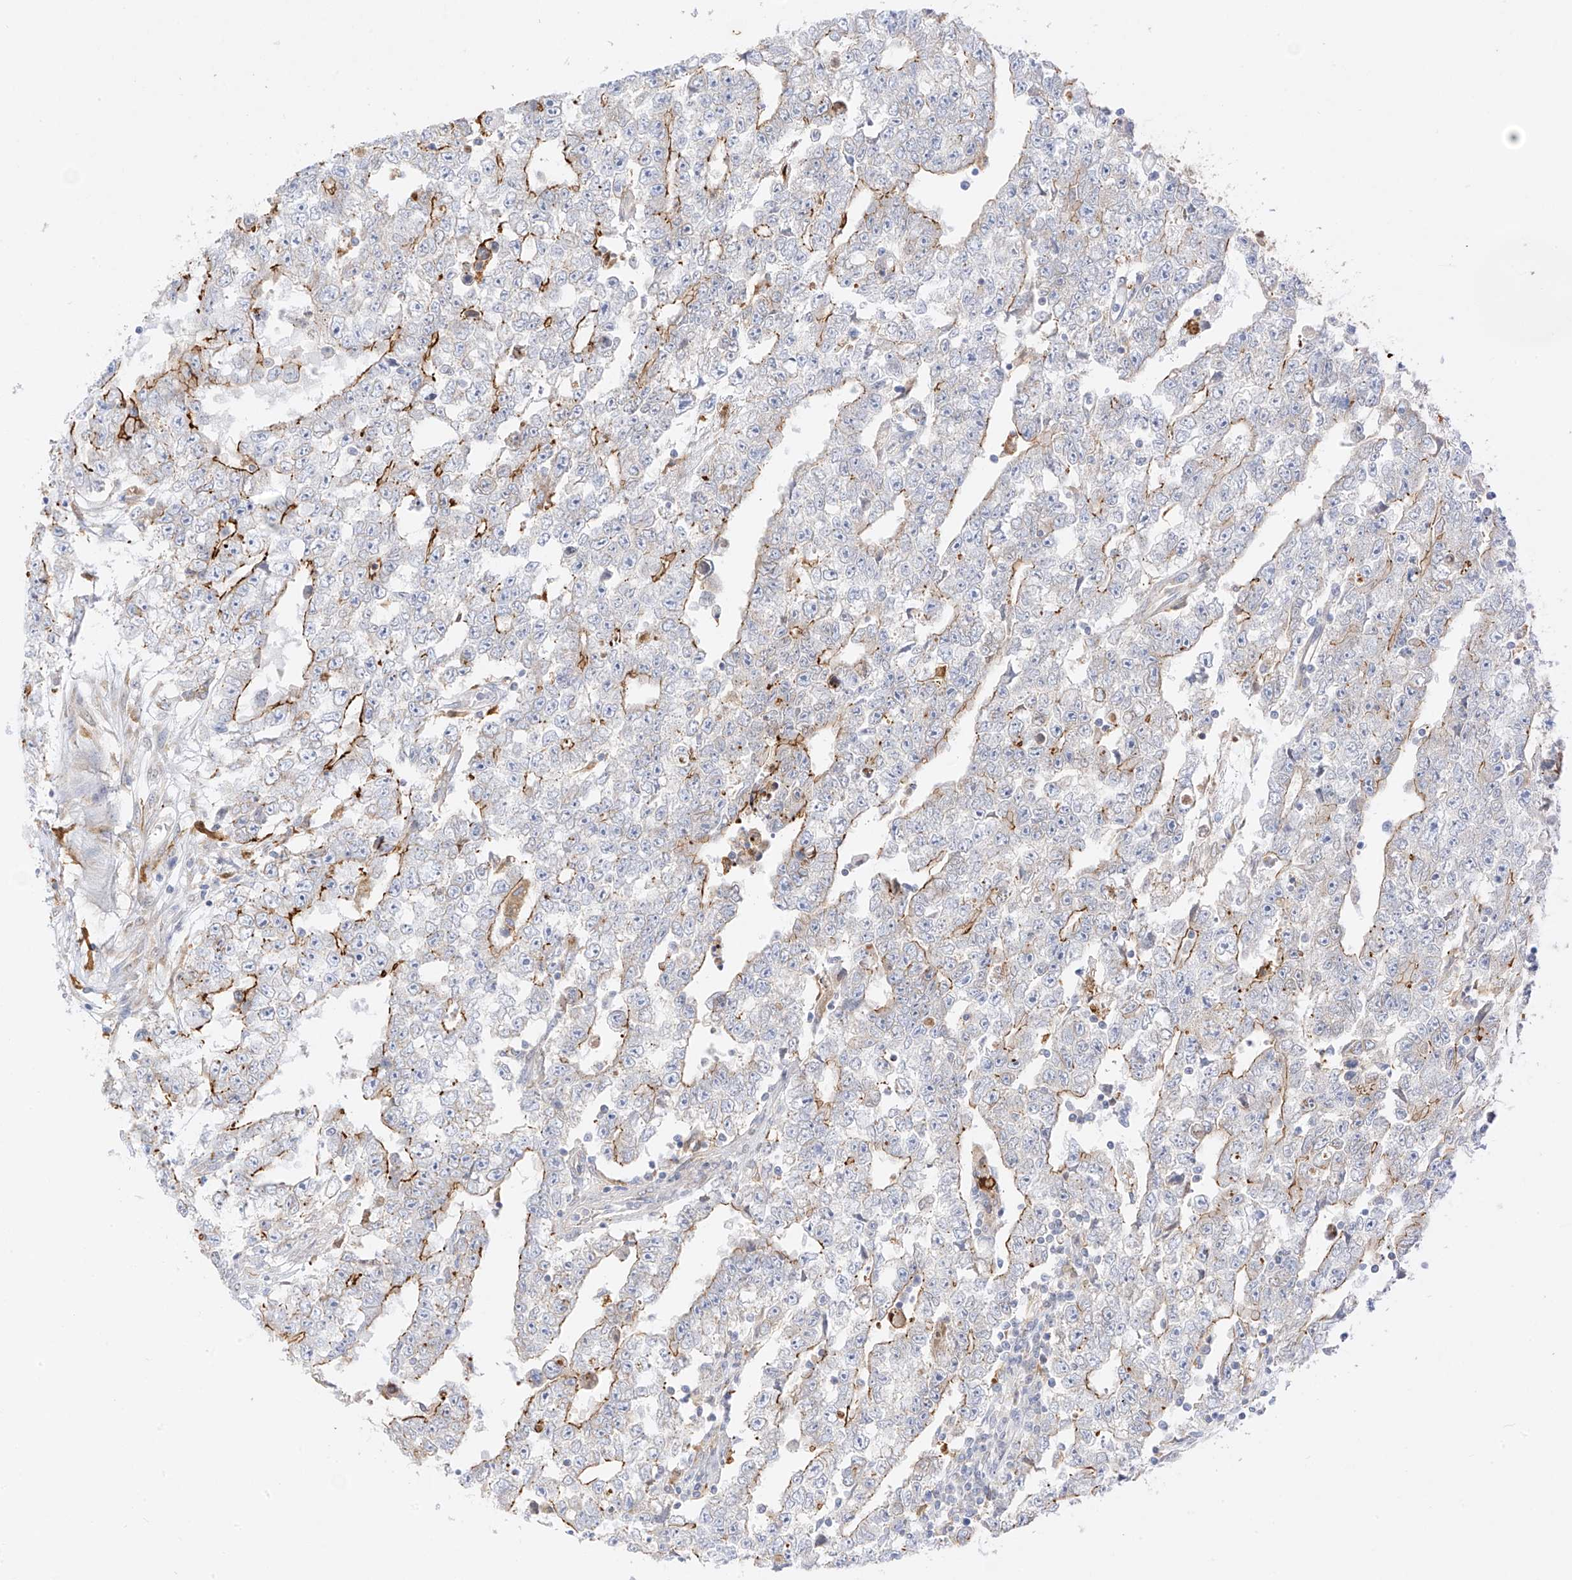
{"staining": {"intensity": "moderate", "quantity": "25%-75%", "location": "cytoplasmic/membranous"}, "tissue": "testis cancer", "cell_type": "Tumor cells", "image_type": "cancer", "snomed": [{"axis": "morphology", "description": "Carcinoma, Embryonal, NOS"}, {"axis": "topography", "description": "Testis"}], "caption": "Immunohistochemistry (IHC) micrograph of testis cancer stained for a protein (brown), which shows medium levels of moderate cytoplasmic/membranous positivity in about 25%-75% of tumor cells.", "gene": "PCYOX1", "patient": {"sex": "male", "age": 25}}